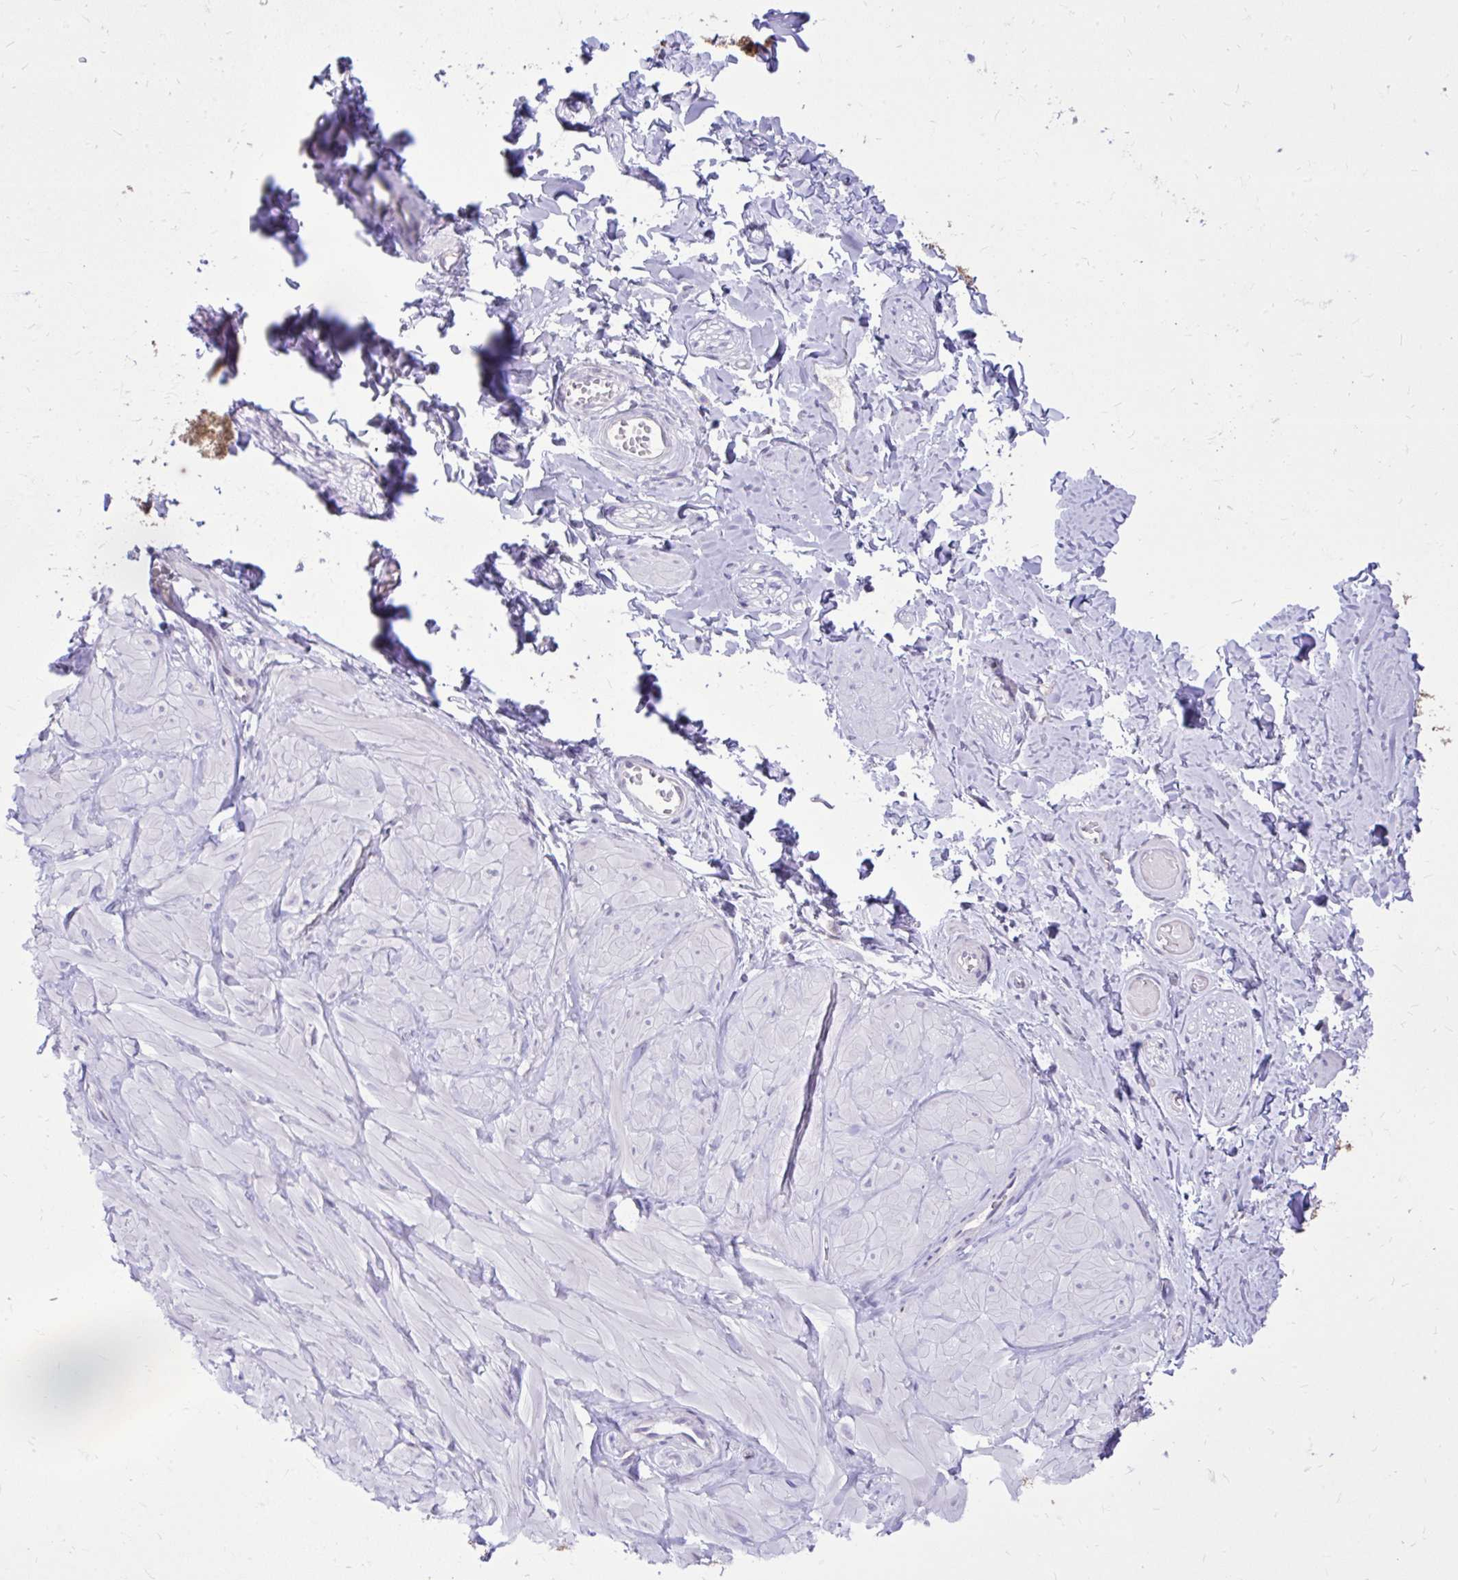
{"staining": {"intensity": "negative", "quantity": "none", "location": "none"}, "tissue": "adipose tissue", "cell_type": "Adipocytes", "image_type": "normal", "snomed": [{"axis": "morphology", "description": "Normal tissue, NOS"}, {"axis": "topography", "description": "Soft tissue"}, {"axis": "topography", "description": "Adipose tissue"}, {"axis": "topography", "description": "Vascular tissue"}, {"axis": "topography", "description": "Peripheral nerve tissue"}], "caption": "High power microscopy image of an immunohistochemistry (IHC) photomicrograph of benign adipose tissue, revealing no significant positivity in adipocytes. (Brightfield microscopy of DAB immunohistochemistry at high magnification).", "gene": "NNMT", "patient": {"sex": "male", "age": 29}}